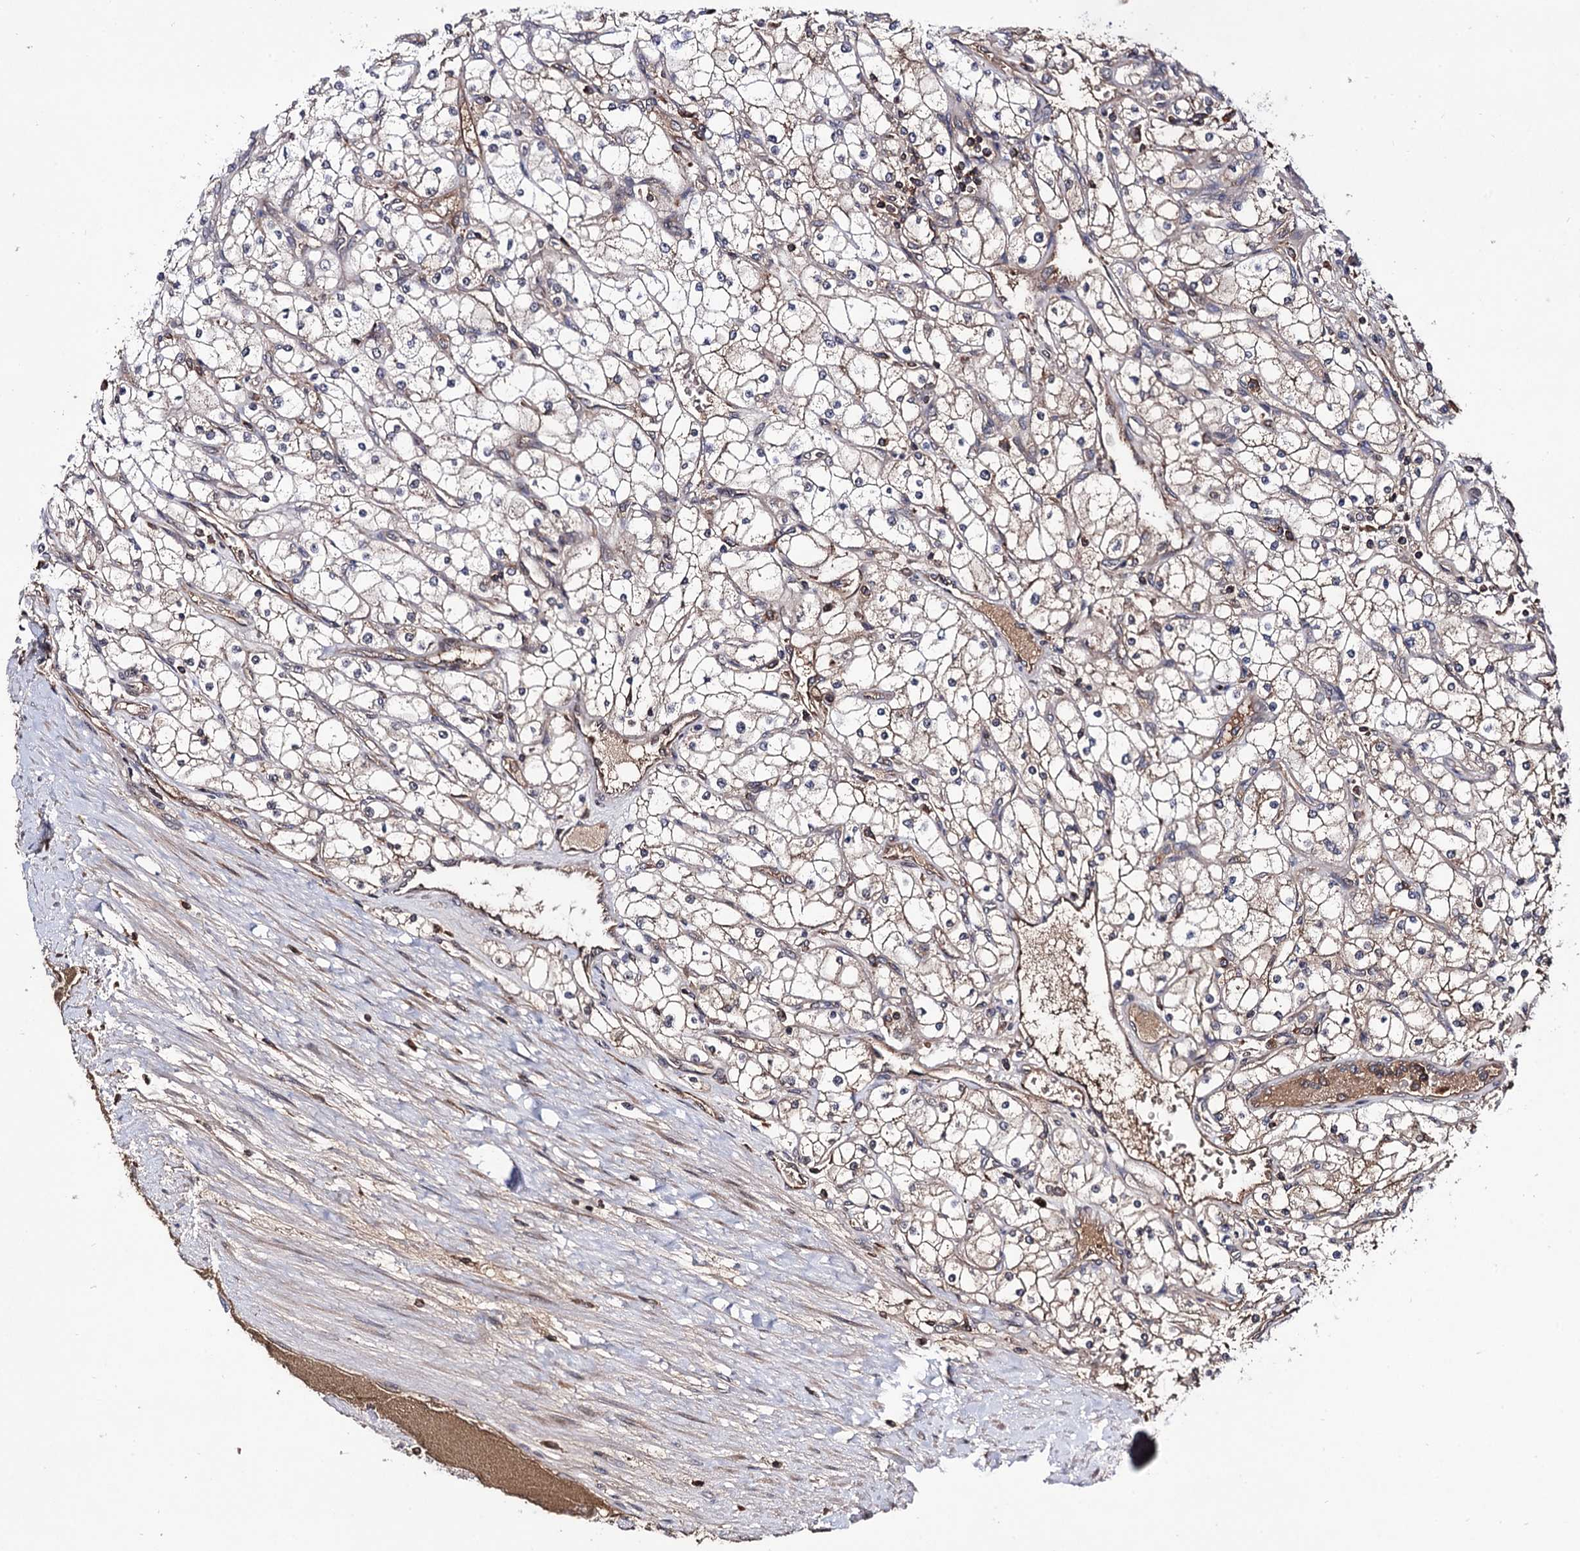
{"staining": {"intensity": "weak", "quantity": "25%-75%", "location": "cytoplasmic/membranous"}, "tissue": "renal cancer", "cell_type": "Tumor cells", "image_type": "cancer", "snomed": [{"axis": "morphology", "description": "Adenocarcinoma, NOS"}, {"axis": "topography", "description": "Kidney"}], "caption": "IHC (DAB) staining of renal adenocarcinoma reveals weak cytoplasmic/membranous protein expression in about 25%-75% of tumor cells.", "gene": "MICAL2", "patient": {"sex": "male", "age": 80}}